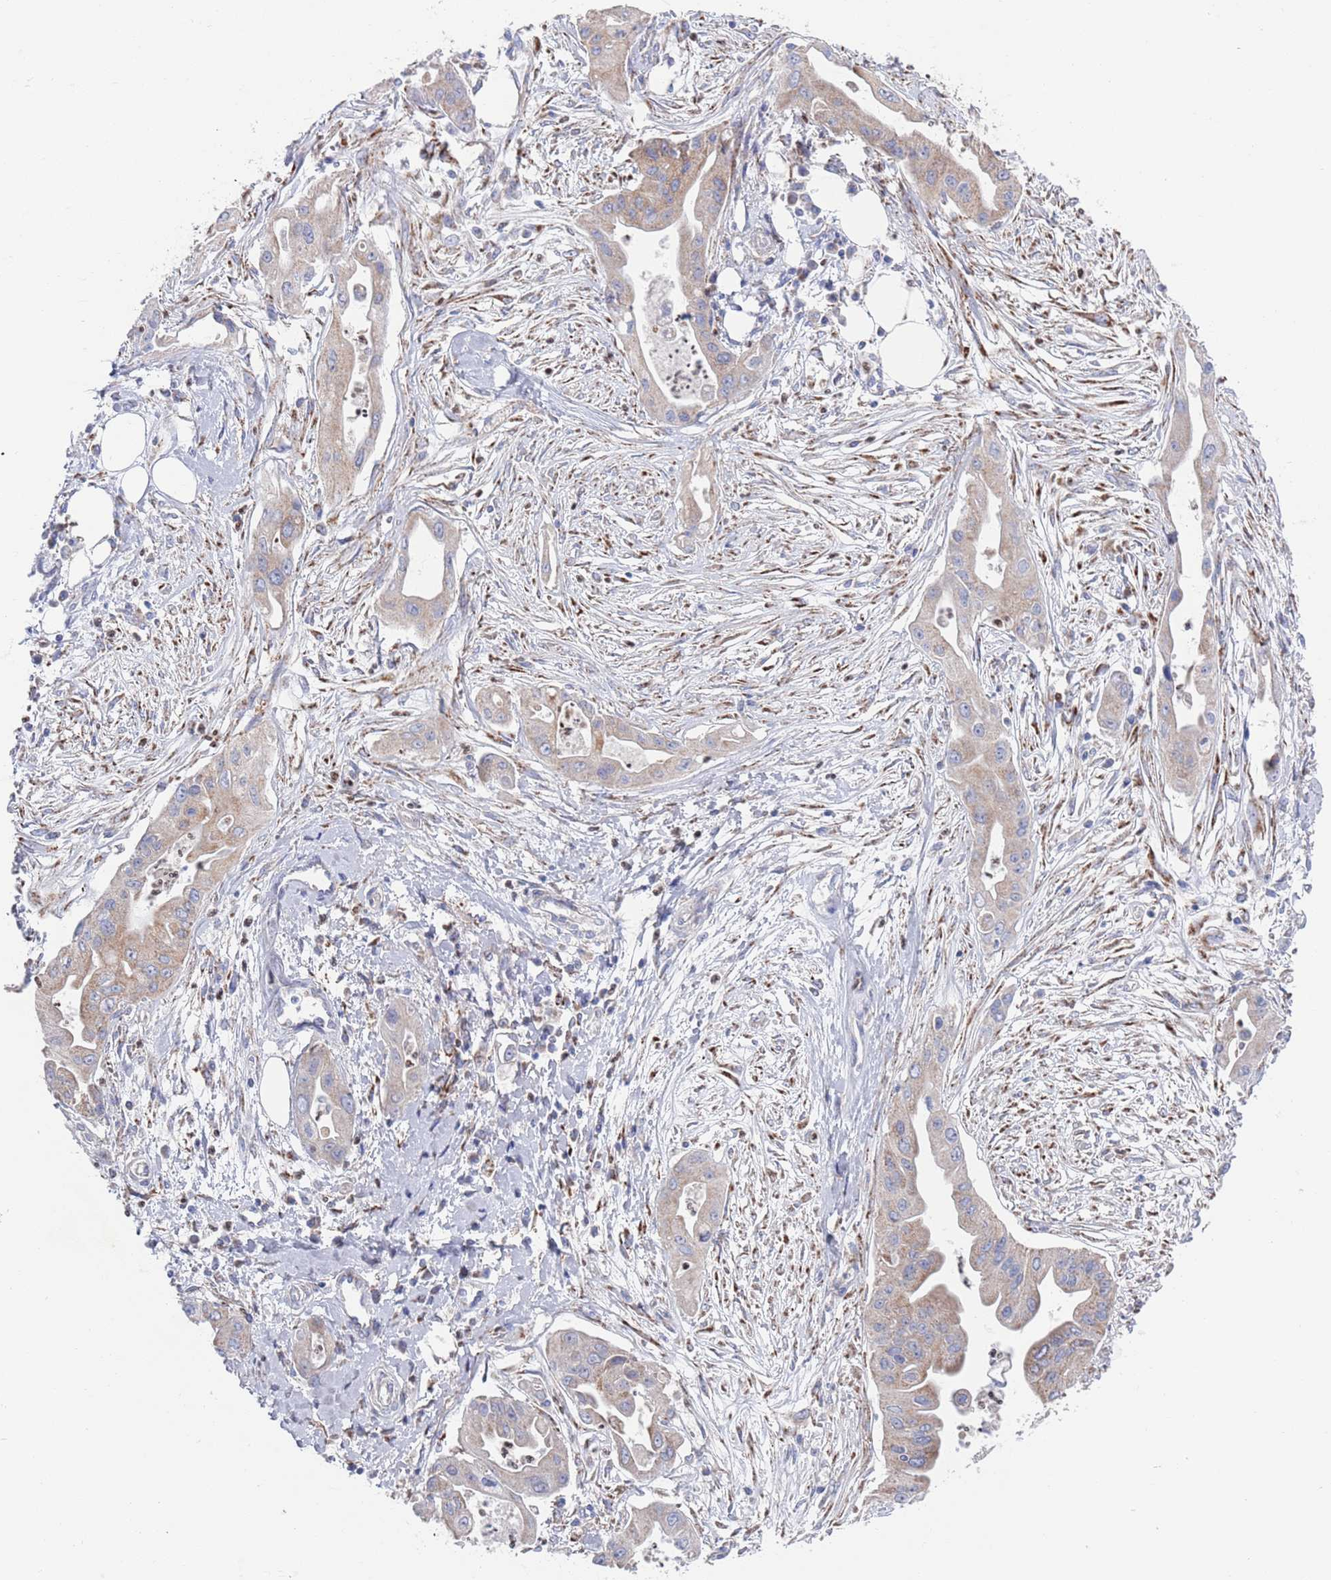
{"staining": {"intensity": "weak", "quantity": "25%-75%", "location": "cytoplasmic/membranous"}, "tissue": "ovarian cancer", "cell_type": "Tumor cells", "image_type": "cancer", "snomed": [{"axis": "morphology", "description": "Cystadenocarcinoma, mucinous, NOS"}, {"axis": "topography", "description": "Ovary"}], "caption": "IHC micrograph of neoplastic tissue: human ovarian cancer (mucinous cystadenocarcinoma) stained using immunohistochemistry exhibits low levels of weak protein expression localized specifically in the cytoplasmic/membranous of tumor cells, appearing as a cytoplasmic/membranous brown color.", "gene": "CHCHD6", "patient": {"sex": "female", "age": 70}}